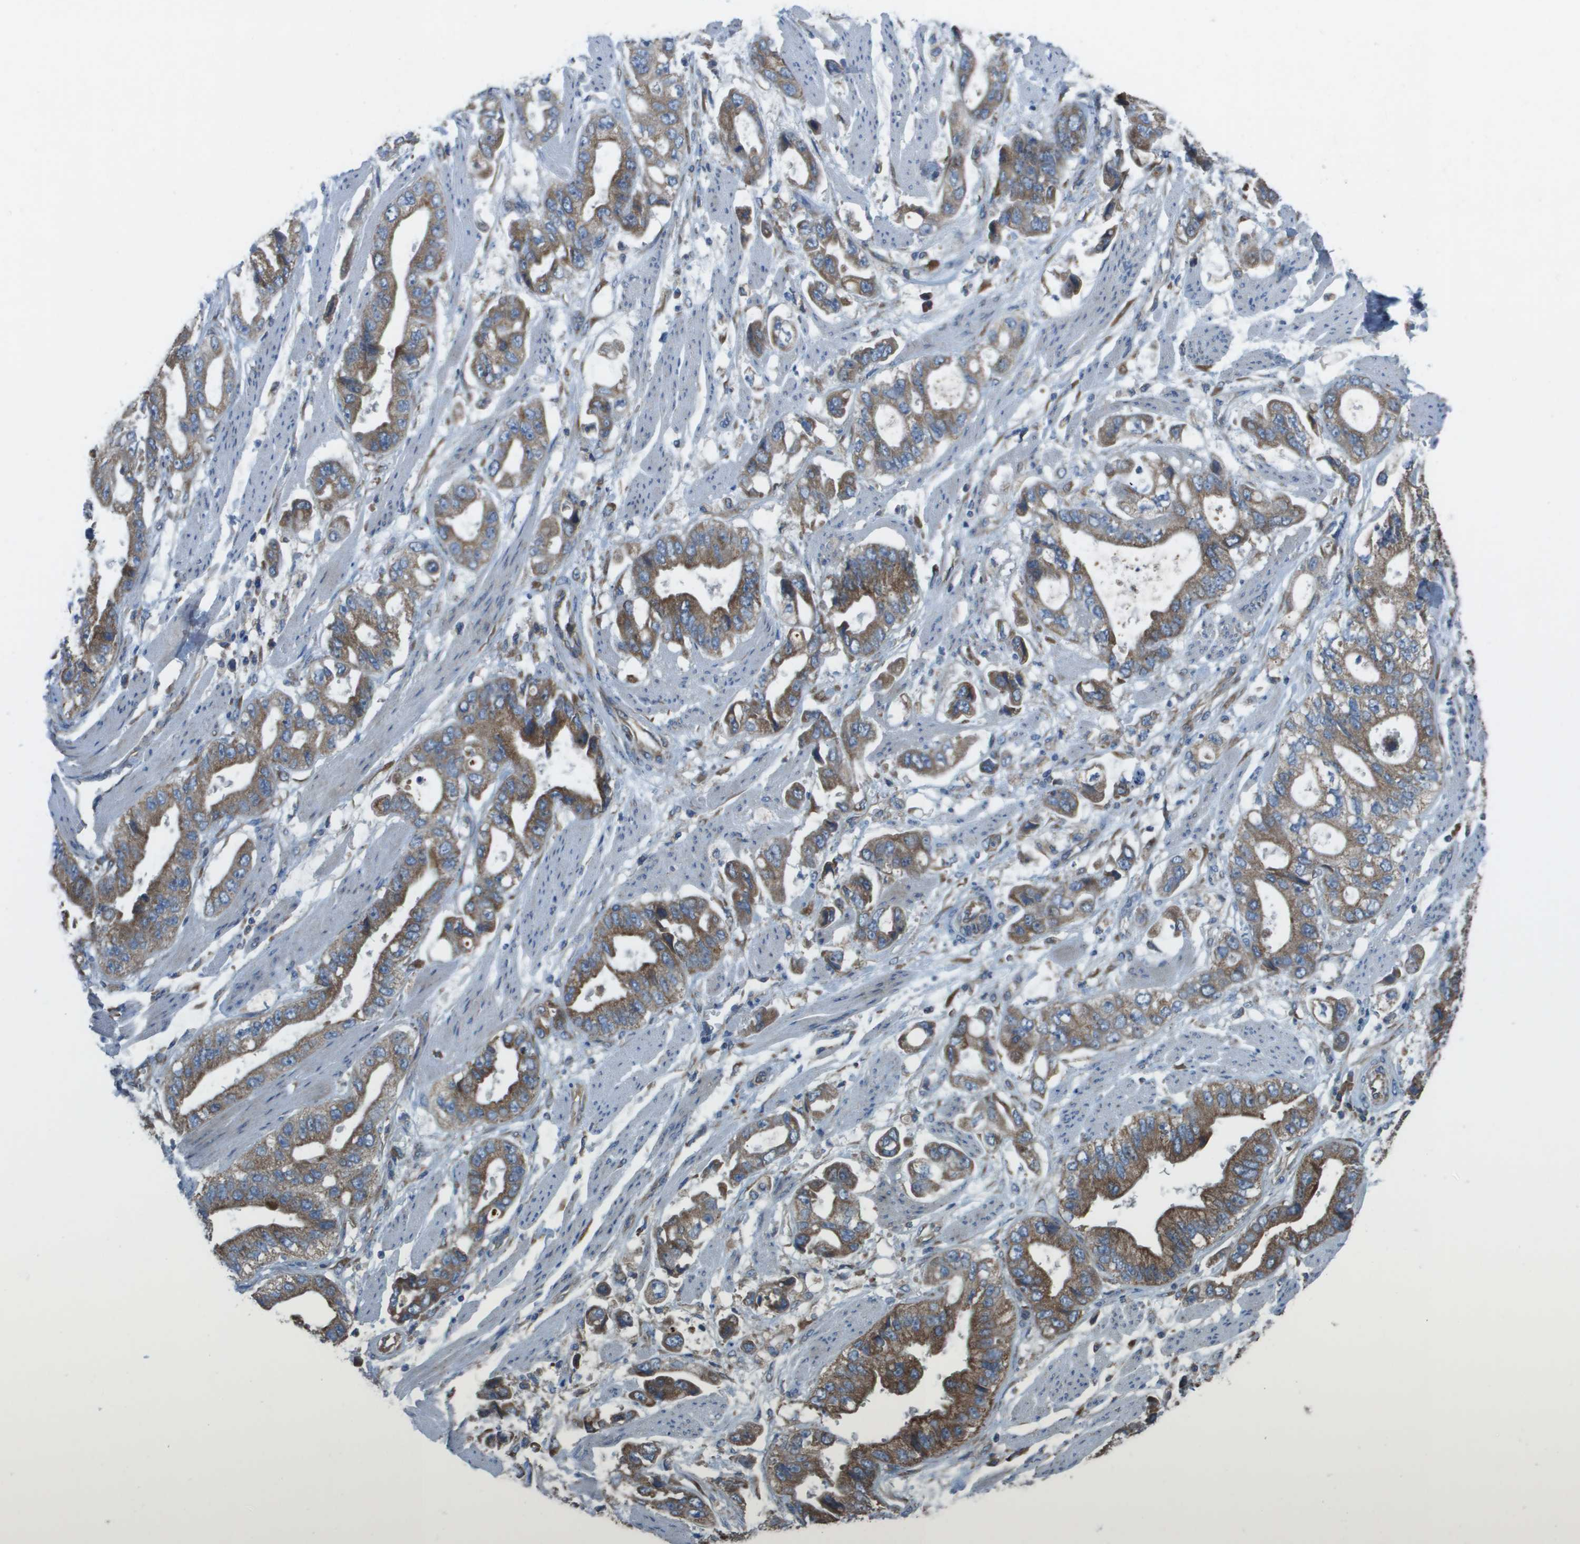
{"staining": {"intensity": "moderate", "quantity": ">75%", "location": "cytoplasmic/membranous"}, "tissue": "stomach cancer", "cell_type": "Tumor cells", "image_type": "cancer", "snomed": [{"axis": "morphology", "description": "Normal tissue, NOS"}, {"axis": "morphology", "description": "Adenocarcinoma, NOS"}, {"axis": "topography", "description": "Stomach"}], "caption": "Brown immunohistochemical staining in human stomach cancer displays moderate cytoplasmic/membranous positivity in approximately >75% of tumor cells. Nuclei are stained in blue.", "gene": "CLCN2", "patient": {"sex": "male", "age": 62}}